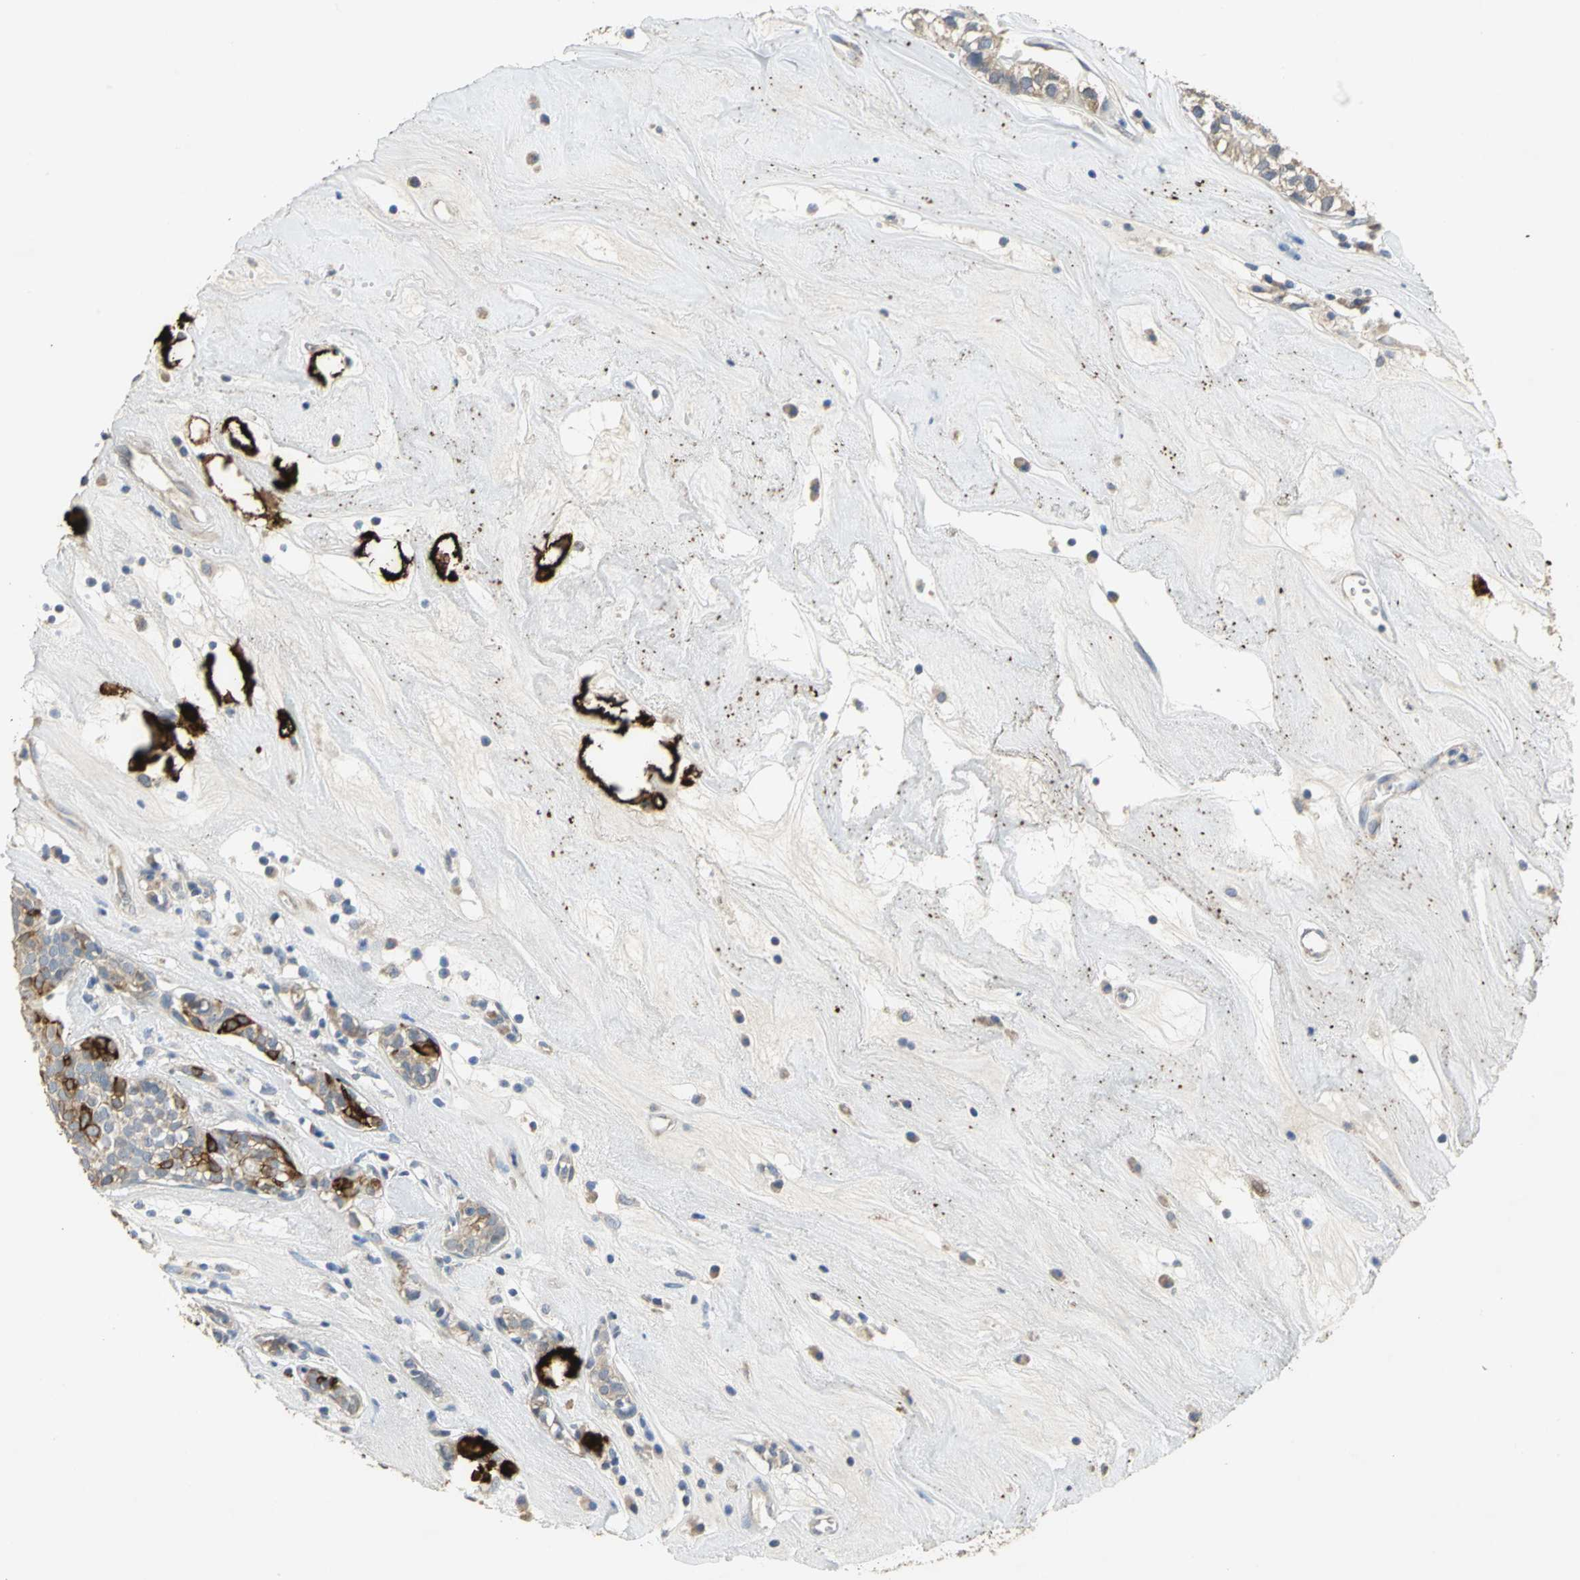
{"staining": {"intensity": "strong", "quantity": "<25%", "location": "cytoplasmic/membranous"}, "tissue": "head and neck cancer", "cell_type": "Tumor cells", "image_type": "cancer", "snomed": [{"axis": "morphology", "description": "Adenocarcinoma, NOS"}, {"axis": "topography", "description": "Salivary gland"}, {"axis": "topography", "description": "Head-Neck"}], "caption": "Tumor cells show medium levels of strong cytoplasmic/membranous staining in about <25% of cells in head and neck cancer.", "gene": "HTR1F", "patient": {"sex": "female", "age": 65}}